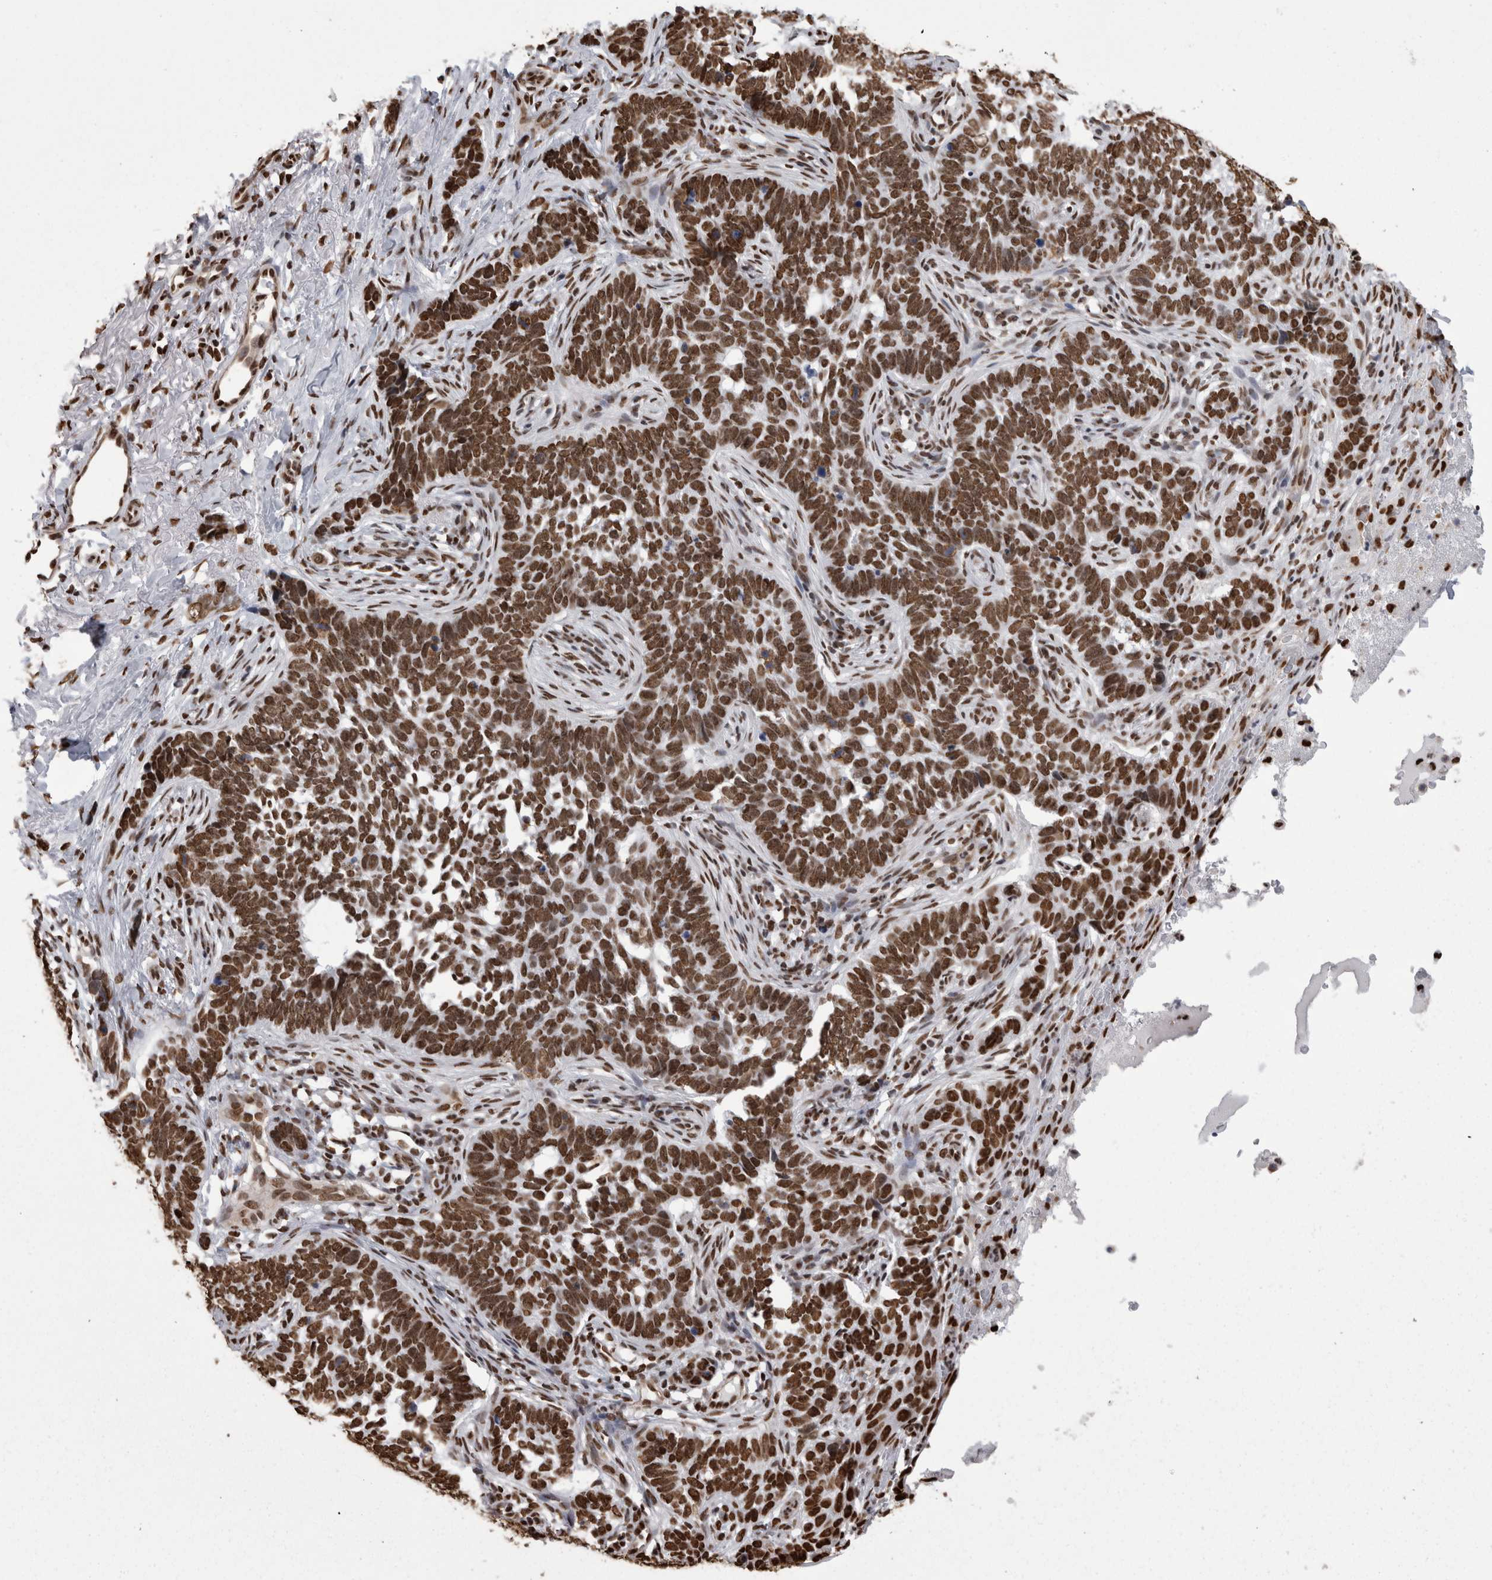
{"staining": {"intensity": "strong", "quantity": ">75%", "location": "nuclear"}, "tissue": "skin cancer", "cell_type": "Tumor cells", "image_type": "cancer", "snomed": [{"axis": "morphology", "description": "Normal tissue, NOS"}, {"axis": "morphology", "description": "Basal cell carcinoma"}, {"axis": "topography", "description": "Skin"}], "caption": "This photomicrograph exhibits IHC staining of skin cancer, with high strong nuclear expression in approximately >75% of tumor cells.", "gene": "HNRNPM", "patient": {"sex": "male", "age": 77}}